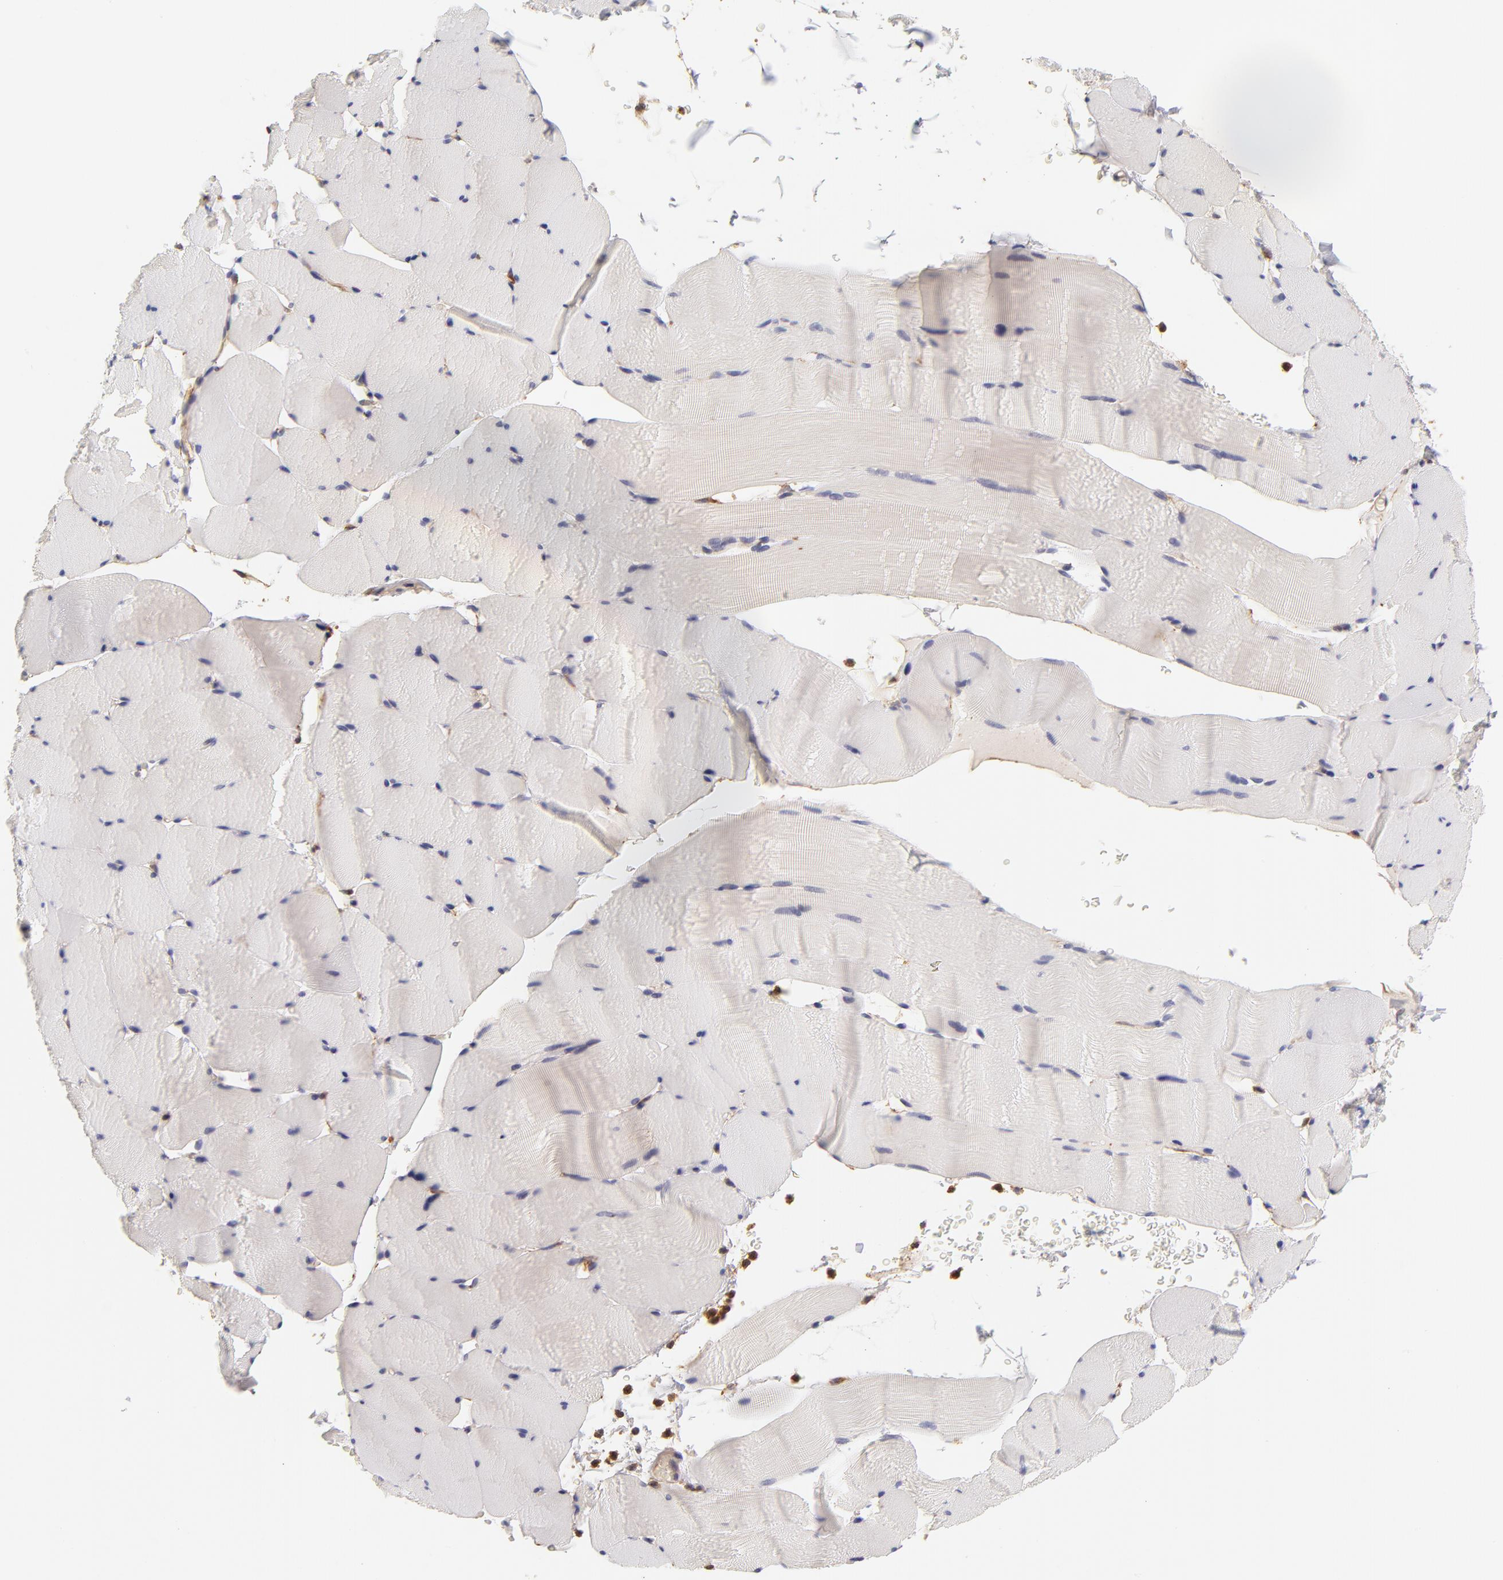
{"staining": {"intensity": "negative", "quantity": "none", "location": "none"}, "tissue": "skeletal muscle", "cell_type": "Myocytes", "image_type": "normal", "snomed": [{"axis": "morphology", "description": "Normal tissue, NOS"}, {"axis": "topography", "description": "Skeletal muscle"}], "caption": "IHC of normal human skeletal muscle displays no positivity in myocytes.", "gene": "FCMR", "patient": {"sex": "male", "age": 62}}